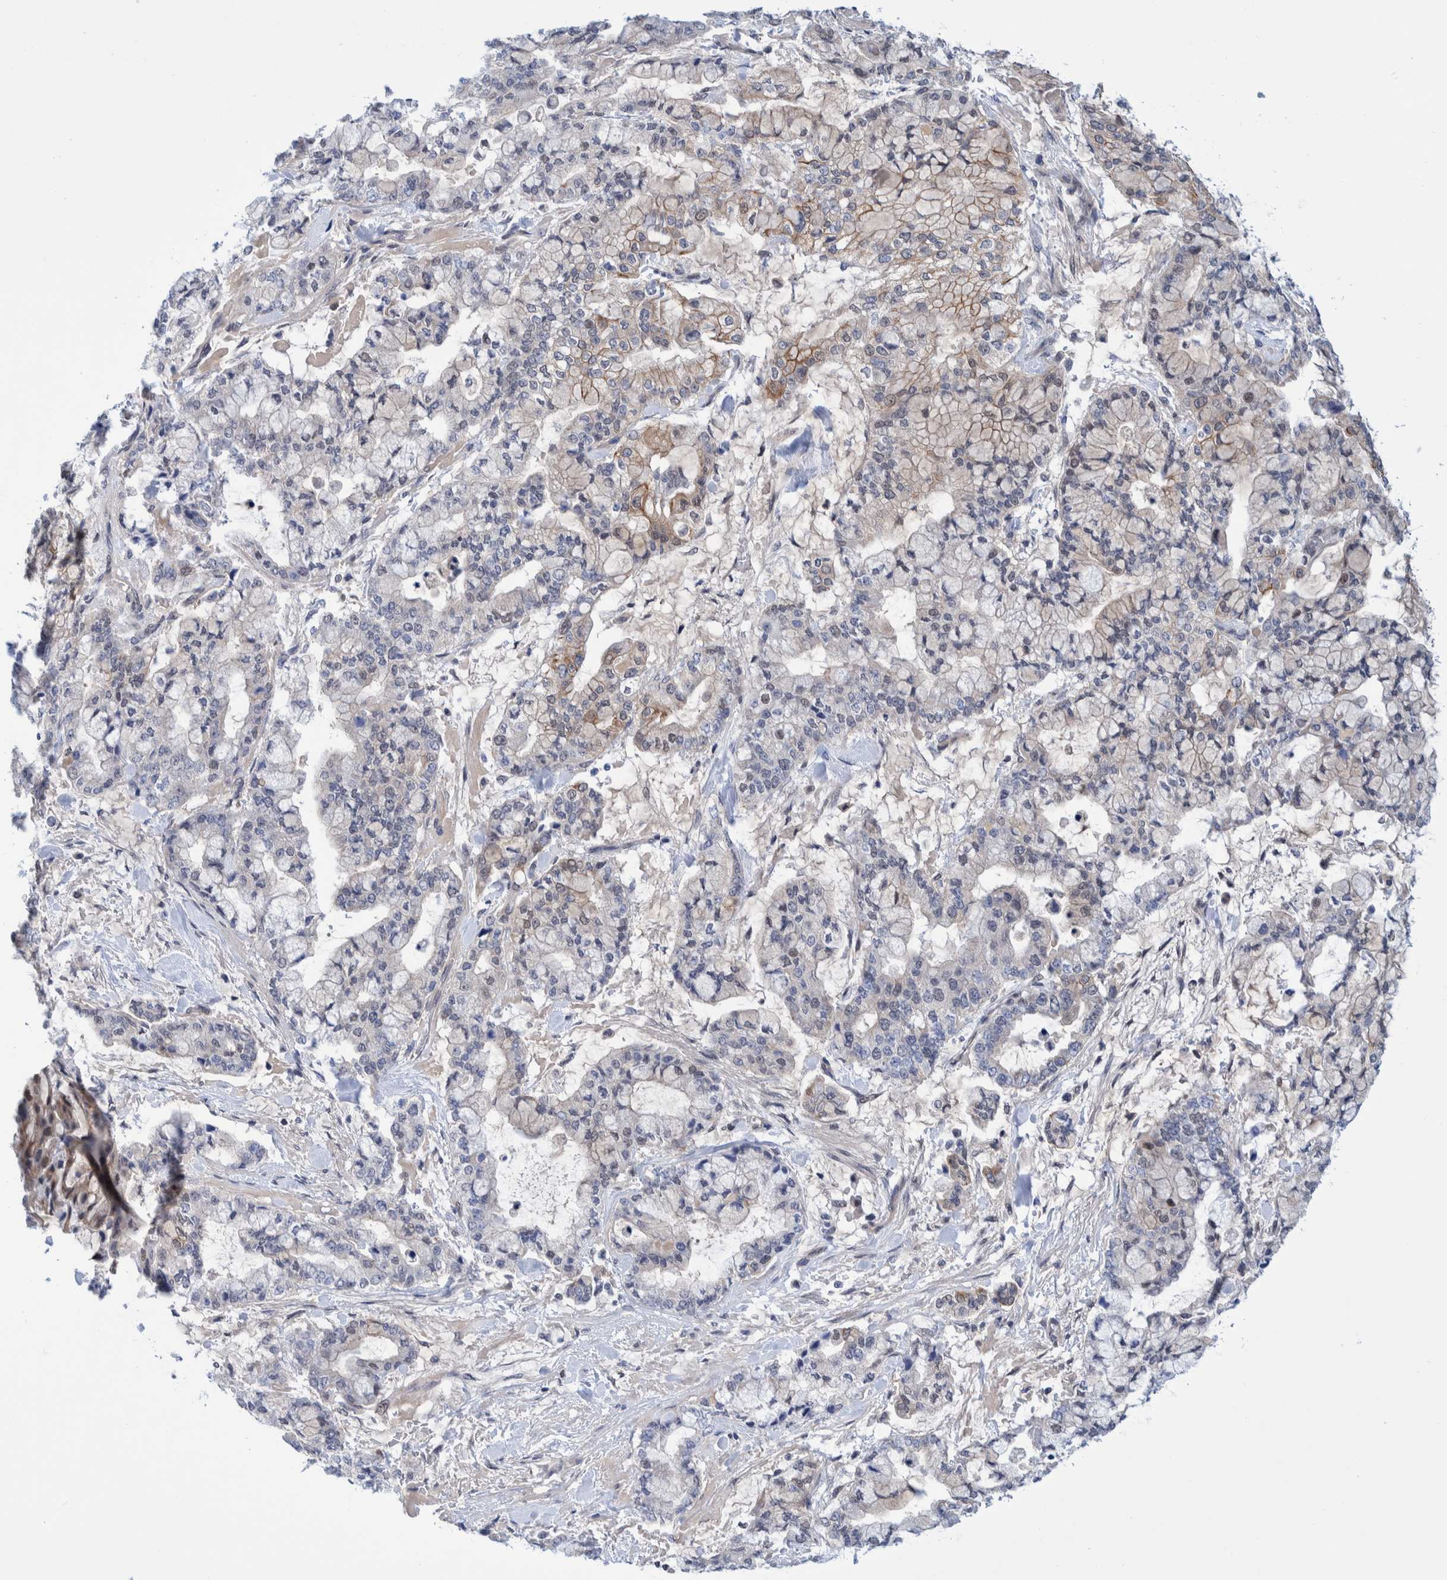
{"staining": {"intensity": "weak", "quantity": "<25%", "location": "nuclear"}, "tissue": "stomach cancer", "cell_type": "Tumor cells", "image_type": "cancer", "snomed": [{"axis": "morphology", "description": "Normal tissue, NOS"}, {"axis": "morphology", "description": "Adenocarcinoma, NOS"}, {"axis": "topography", "description": "Stomach, upper"}, {"axis": "topography", "description": "Stomach"}], "caption": "Stomach cancer was stained to show a protein in brown. There is no significant staining in tumor cells. (DAB (3,3'-diaminobenzidine) immunohistochemistry (IHC) visualized using brightfield microscopy, high magnification).", "gene": "PFAS", "patient": {"sex": "male", "age": 76}}